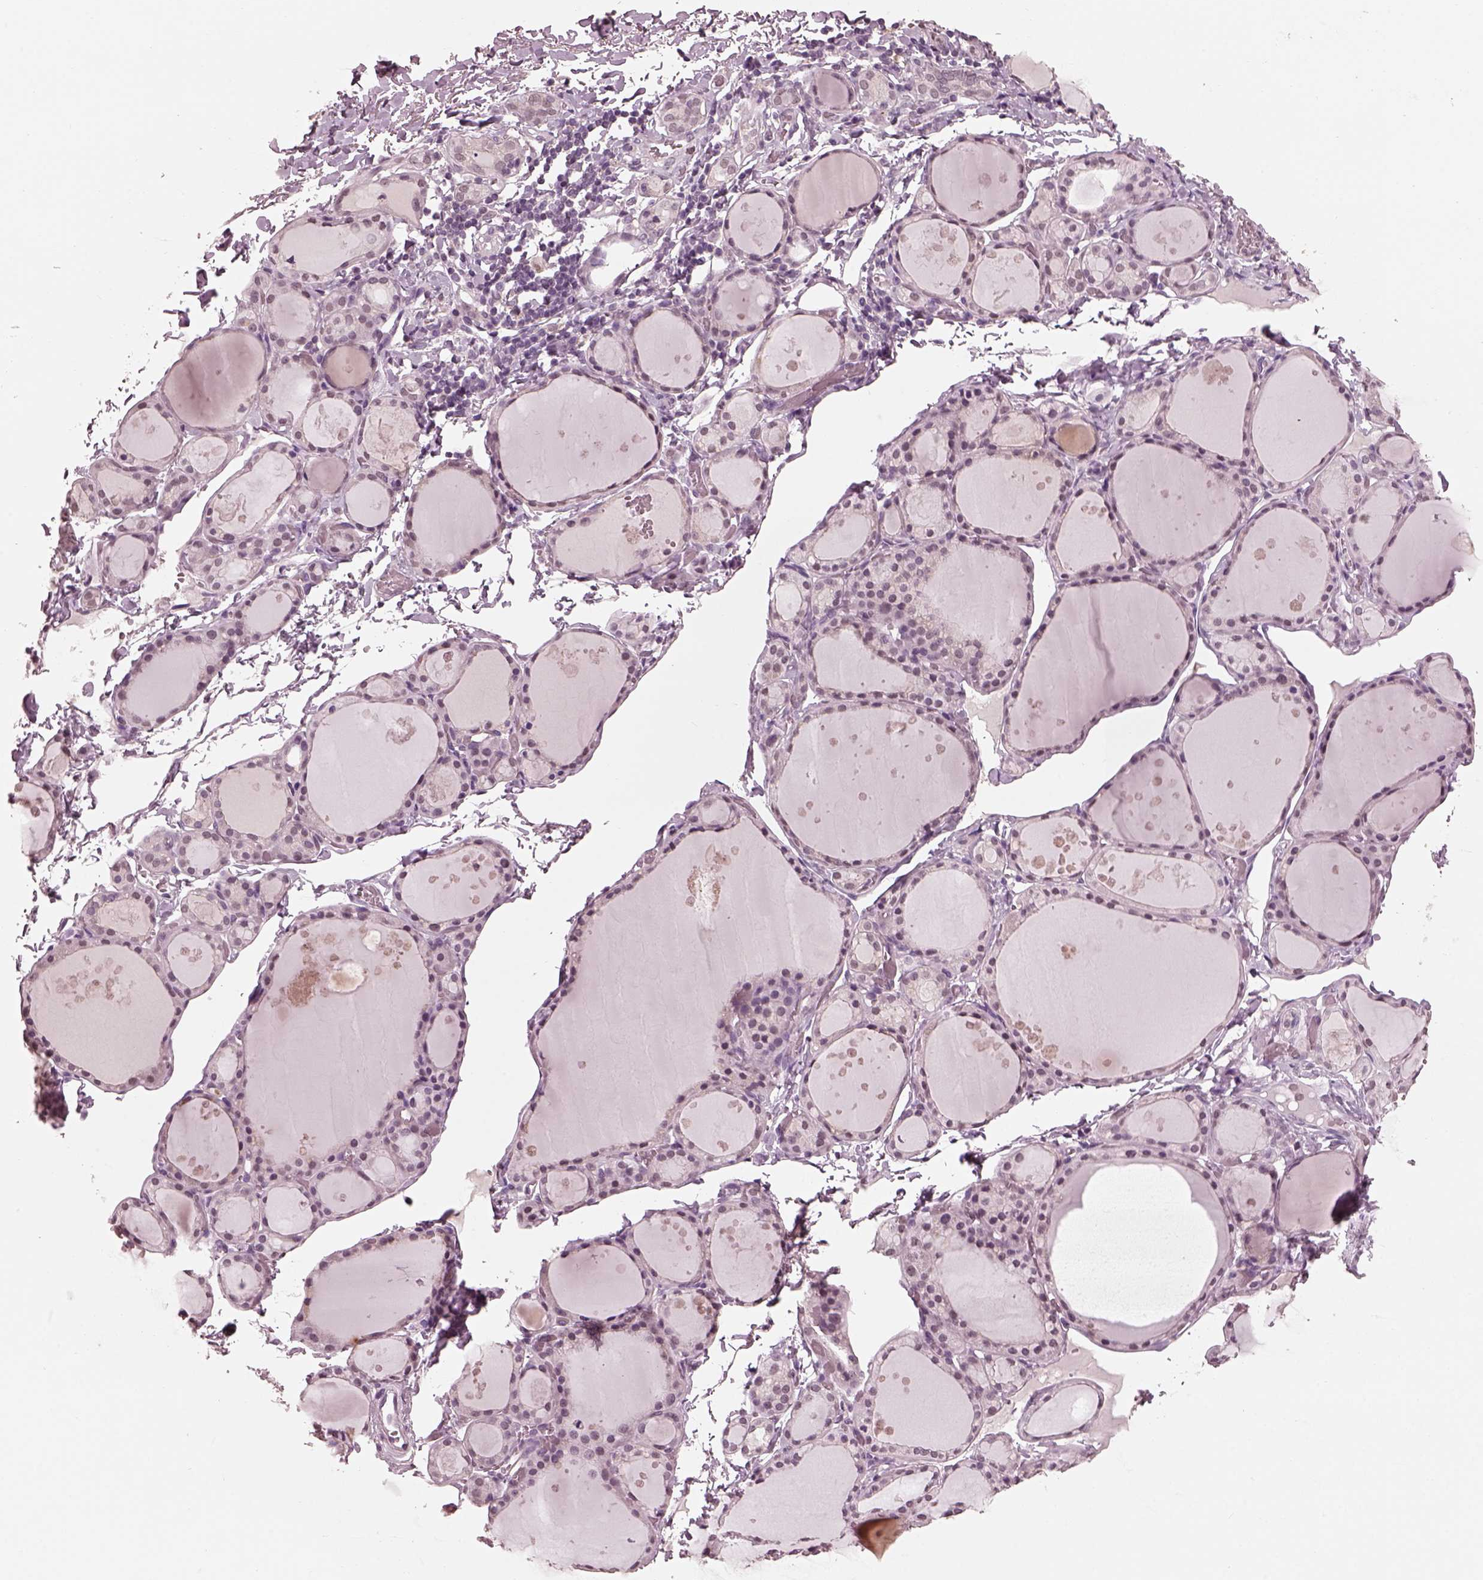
{"staining": {"intensity": "negative", "quantity": "none", "location": "none"}, "tissue": "thyroid gland", "cell_type": "Glandular cells", "image_type": "normal", "snomed": [{"axis": "morphology", "description": "Normal tissue, NOS"}, {"axis": "topography", "description": "Thyroid gland"}], "caption": "IHC micrograph of unremarkable thyroid gland stained for a protein (brown), which displays no staining in glandular cells.", "gene": "TSKS", "patient": {"sex": "male", "age": 68}}